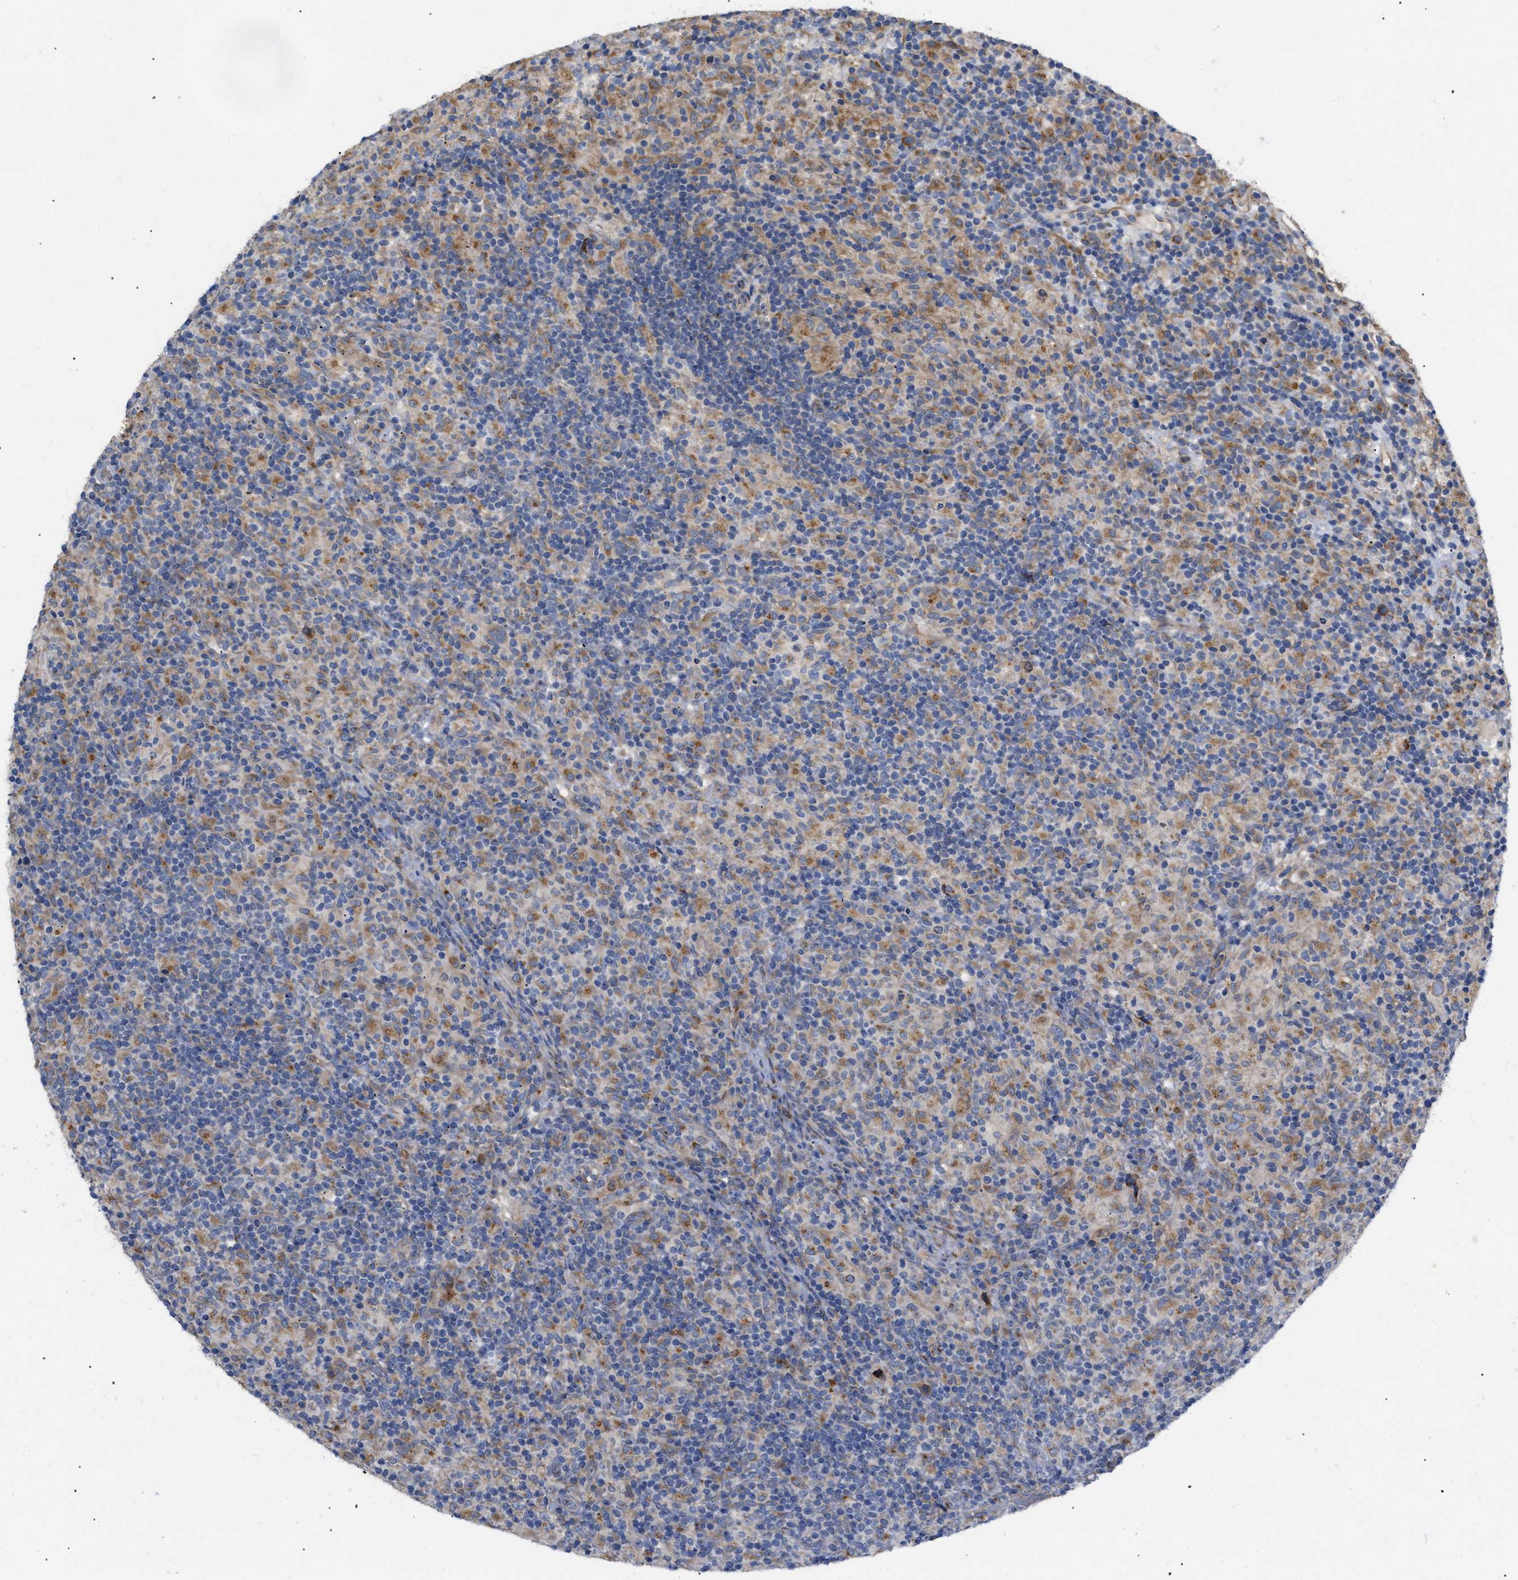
{"staining": {"intensity": "moderate", "quantity": "25%-75%", "location": "cytoplasmic/membranous"}, "tissue": "lymphoma", "cell_type": "Tumor cells", "image_type": "cancer", "snomed": [{"axis": "morphology", "description": "Hodgkin's disease, NOS"}, {"axis": "topography", "description": "Lymph node"}], "caption": "This is a histology image of immunohistochemistry staining of lymphoma, which shows moderate expression in the cytoplasmic/membranous of tumor cells.", "gene": "SLC50A1", "patient": {"sex": "male", "age": 70}}